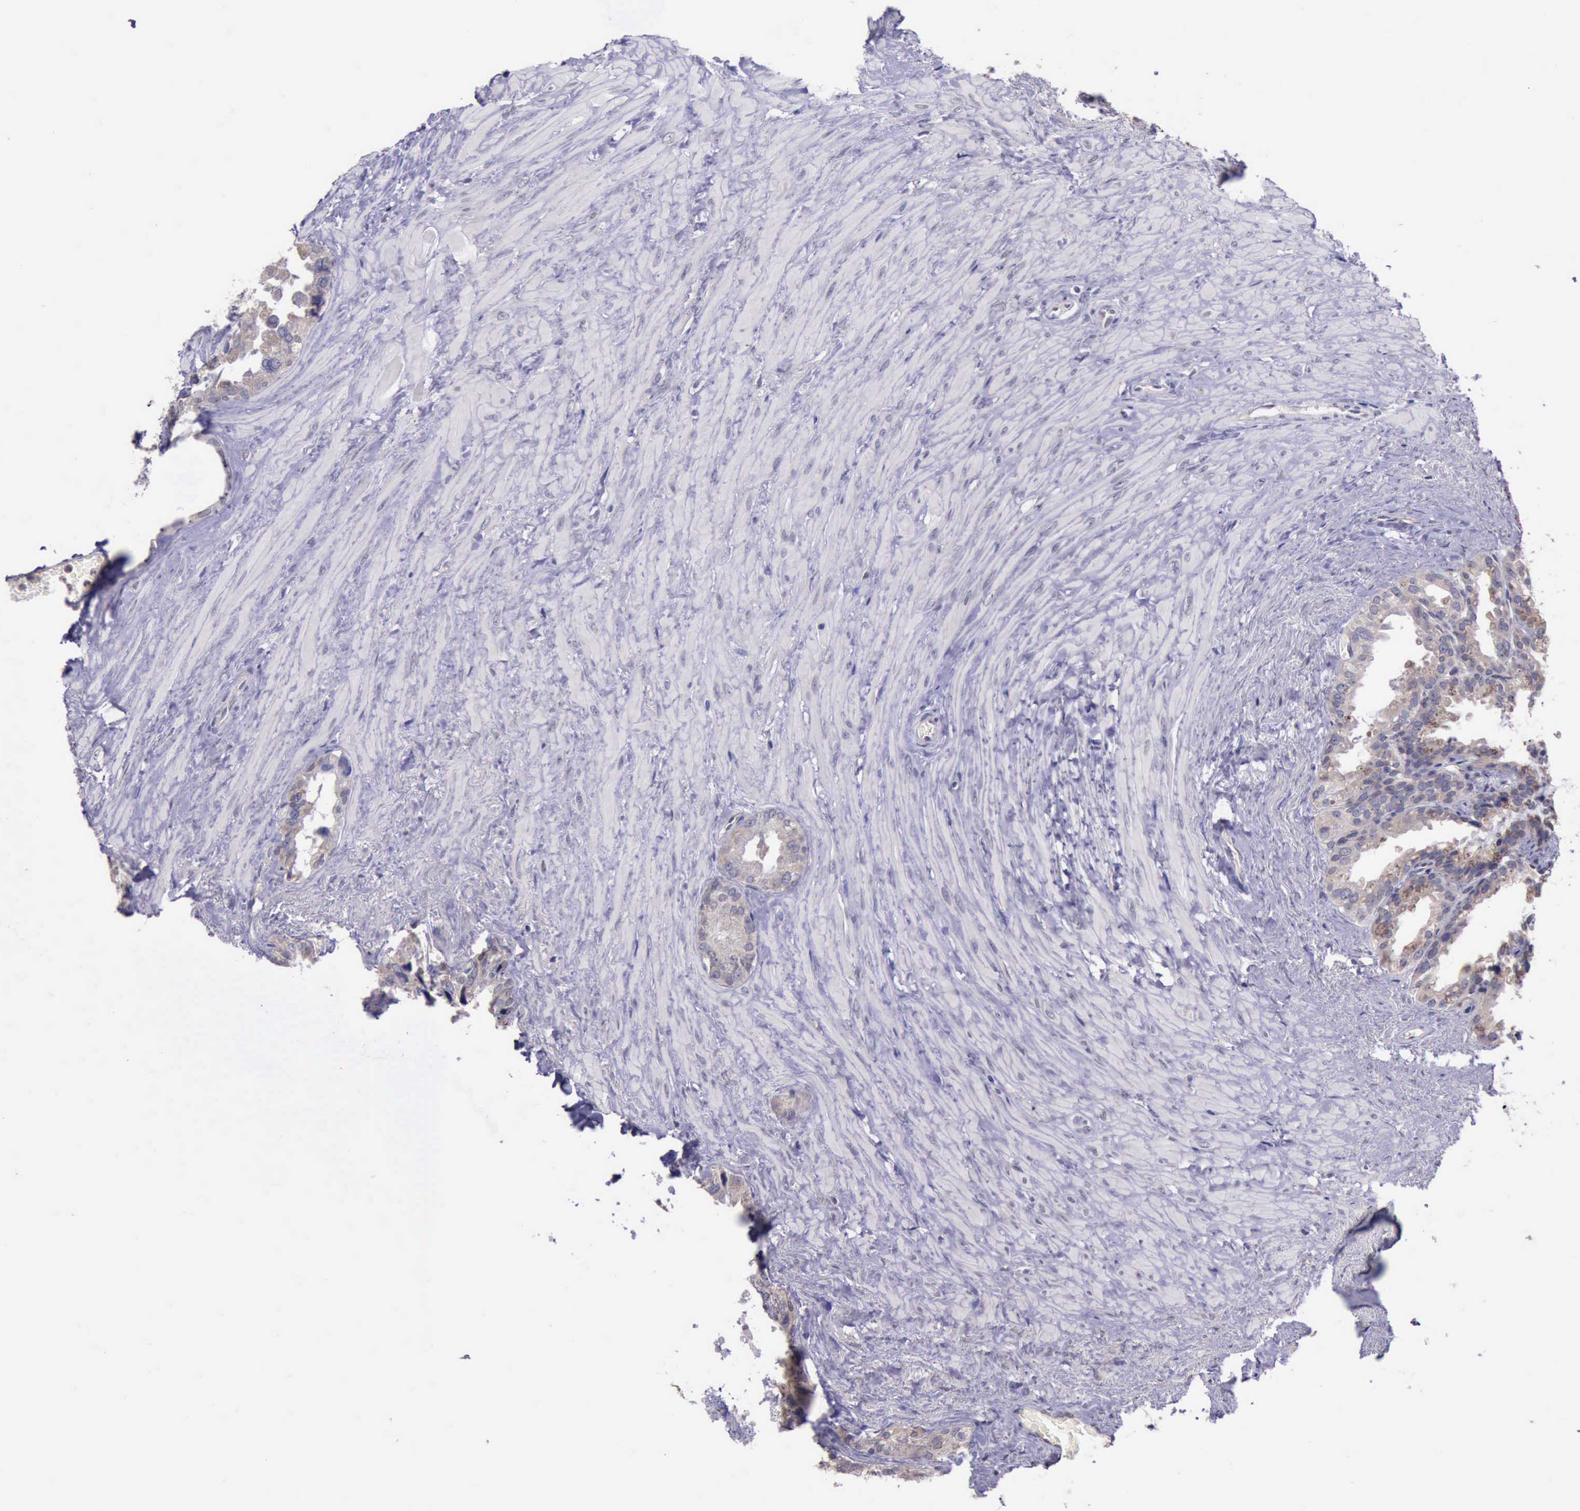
{"staining": {"intensity": "weak", "quantity": ">75%", "location": "cytoplasmic/membranous"}, "tissue": "seminal vesicle", "cell_type": "Glandular cells", "image_type": "normal", "snomed": [{"axis": "morphology", "description": "Normal tissue, NOS"}, {"axis": "topography", "description": "Prostate"}, {"axis": "topography", "description": "Seminal veicle"}], "caption": "High-power microscopy captured an immunohistochemistry photomicrograph of benign seminal vesicle, revealing weak cytoplasmic/membranous staining in about >75% of glandular cells. Immunohistochemistry stains the protein in brown and the nuclei are stained blue.", "gene": "PLEK2", "patient": {"sex": "male", "age": 63}}